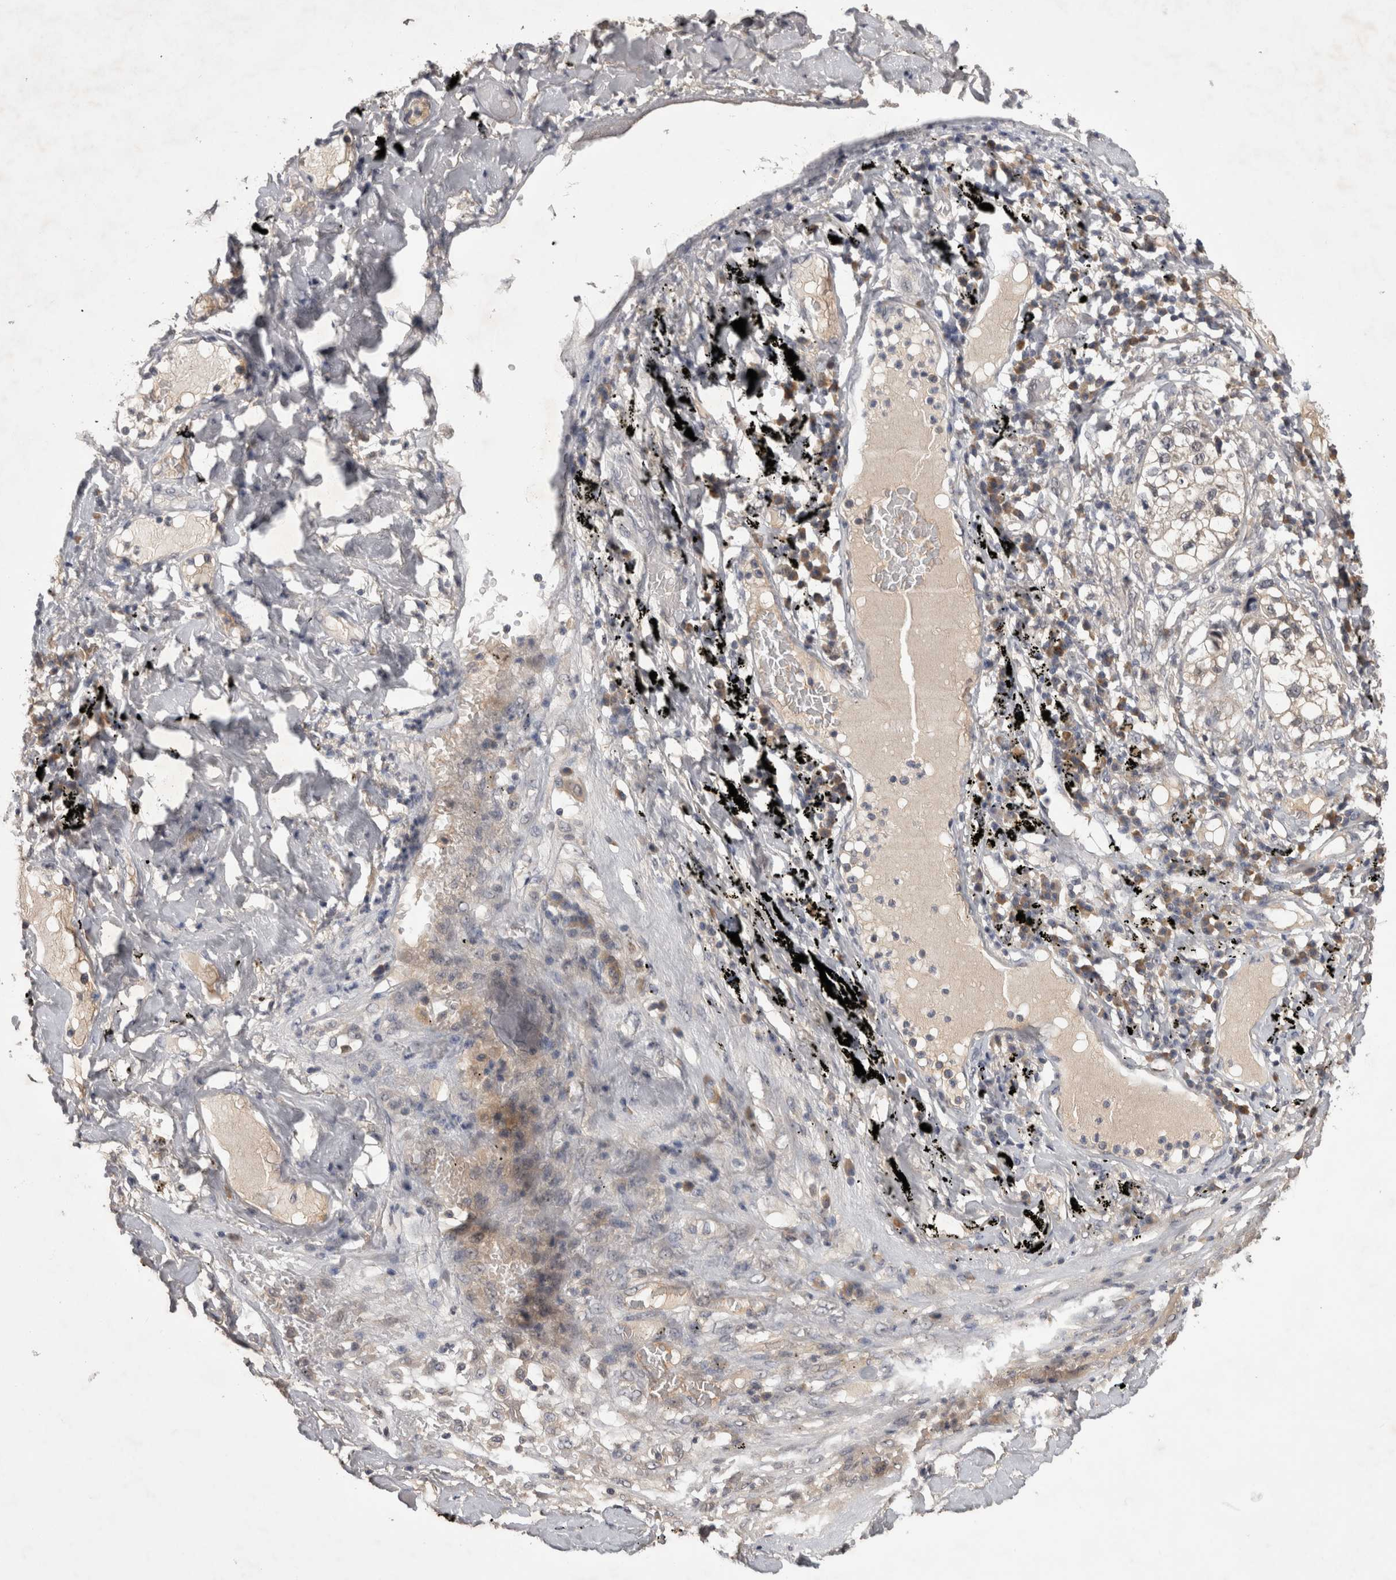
{"staining": {"intensity": "negative", "quantity": "none", "location": "none"}, "tissue": "lung cancer", "cell_type": "Tumor cells", "image_type": "cancer", "snomed": [{"axis": "morphology", "description": "Adenocarcinoma, NOS"}, {"axis": "topography", "description": "Lung"}], "caption": "A high-resolution micrograph shows immunohistochemistry staining of lung cancer, which demonstrates no significant positivity in tumor cells.", "gene": "ZNF114", "patient": {"sex": "male", "age": 63}}